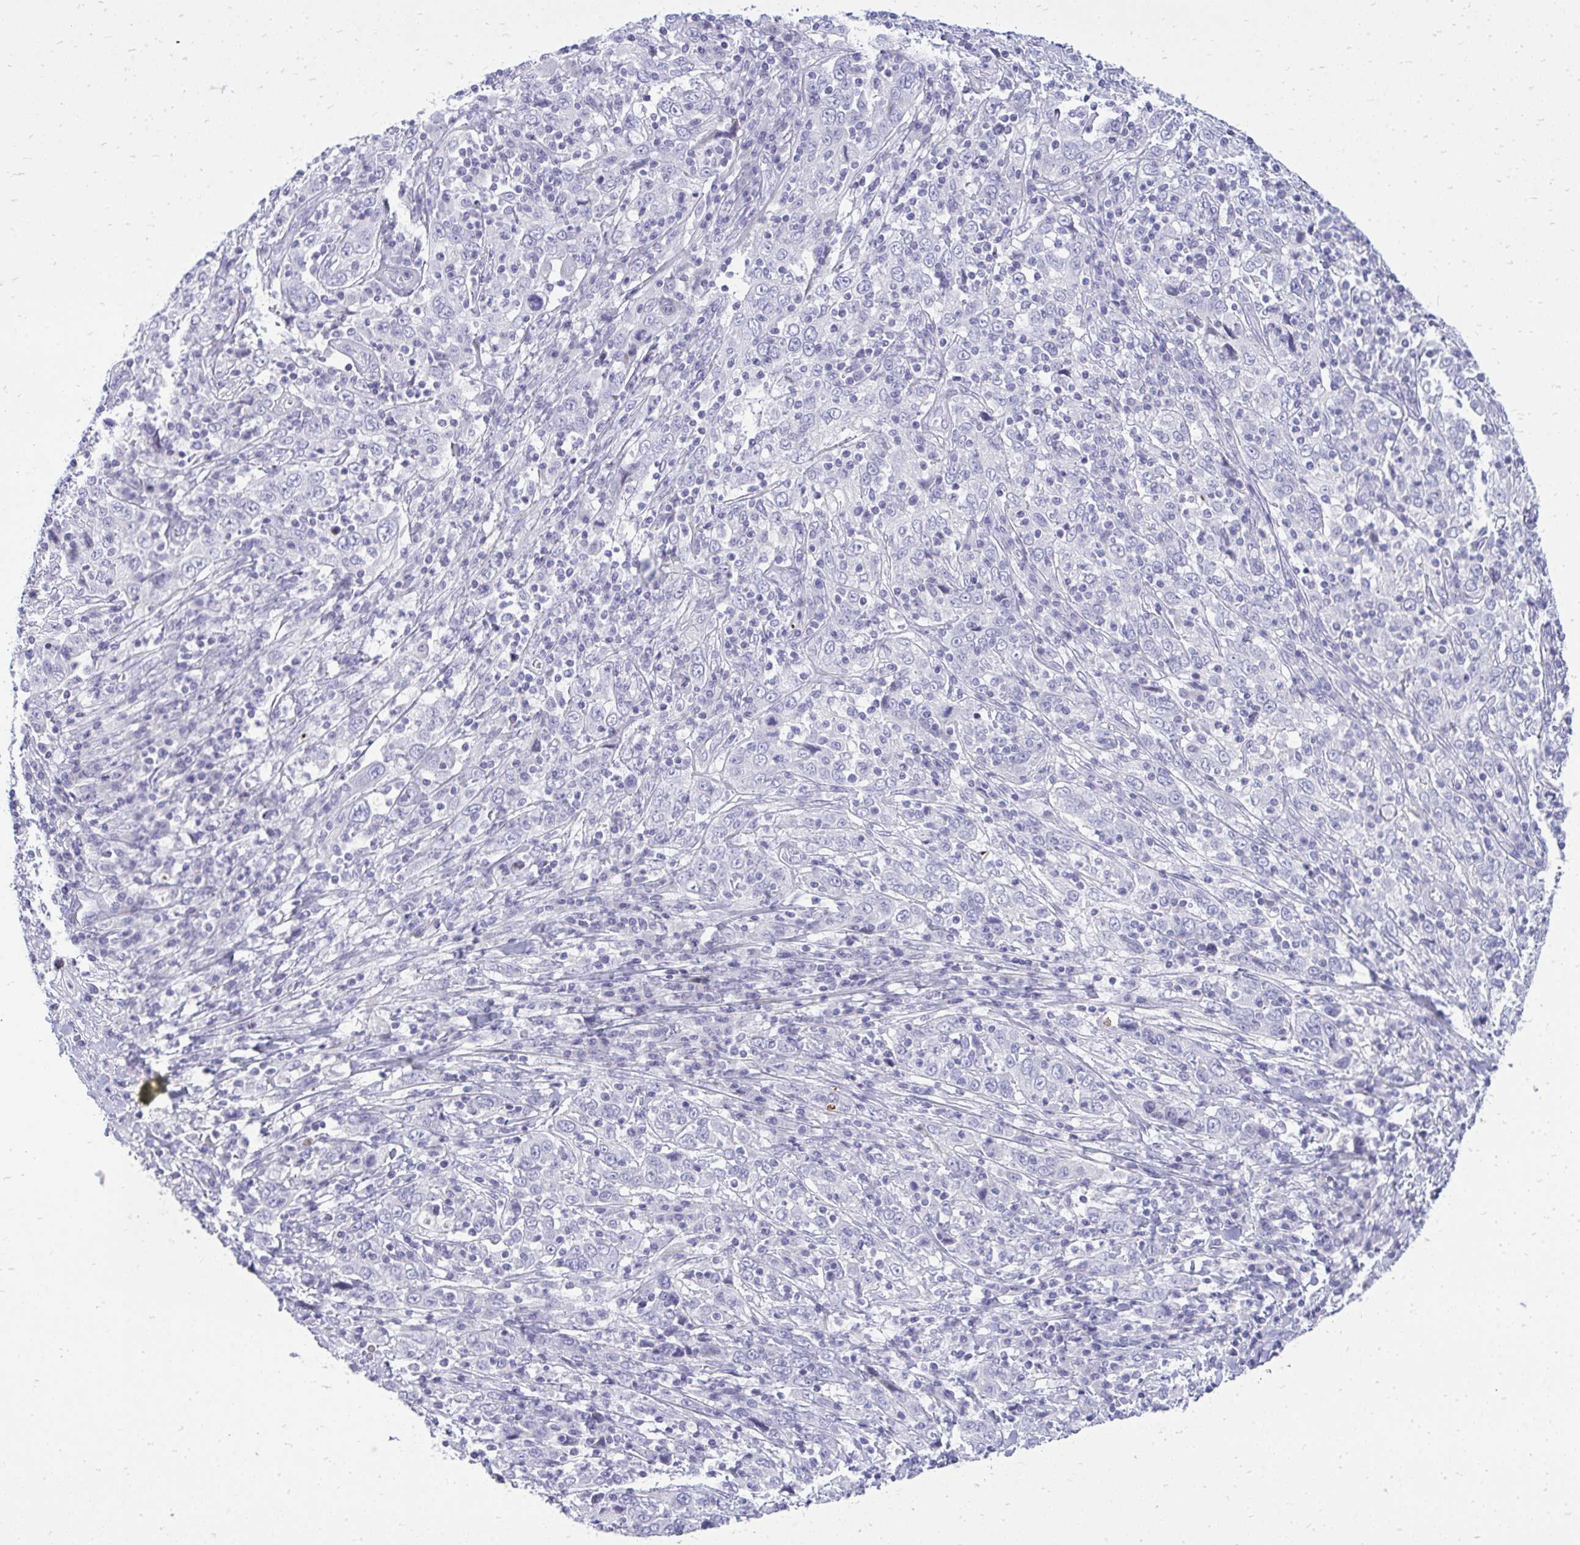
{"staining": {"intensity": "negative", "quantity": "none", "location": "none"}, "tissue": "cervical cancer", "cell_type": "Tumor cells", "image_type": "cancer", "snomed": [{"axis": "morphology", "description": "Squamous cell carcinoma, NOS"}, {"axis": "topography", "description": "Cervix"}], "caption": "Tumor cells are negative for brown protein staining in cervical cancer.", "gene": "GABRA1", "patient": {"sex": "female", "age": 46}}